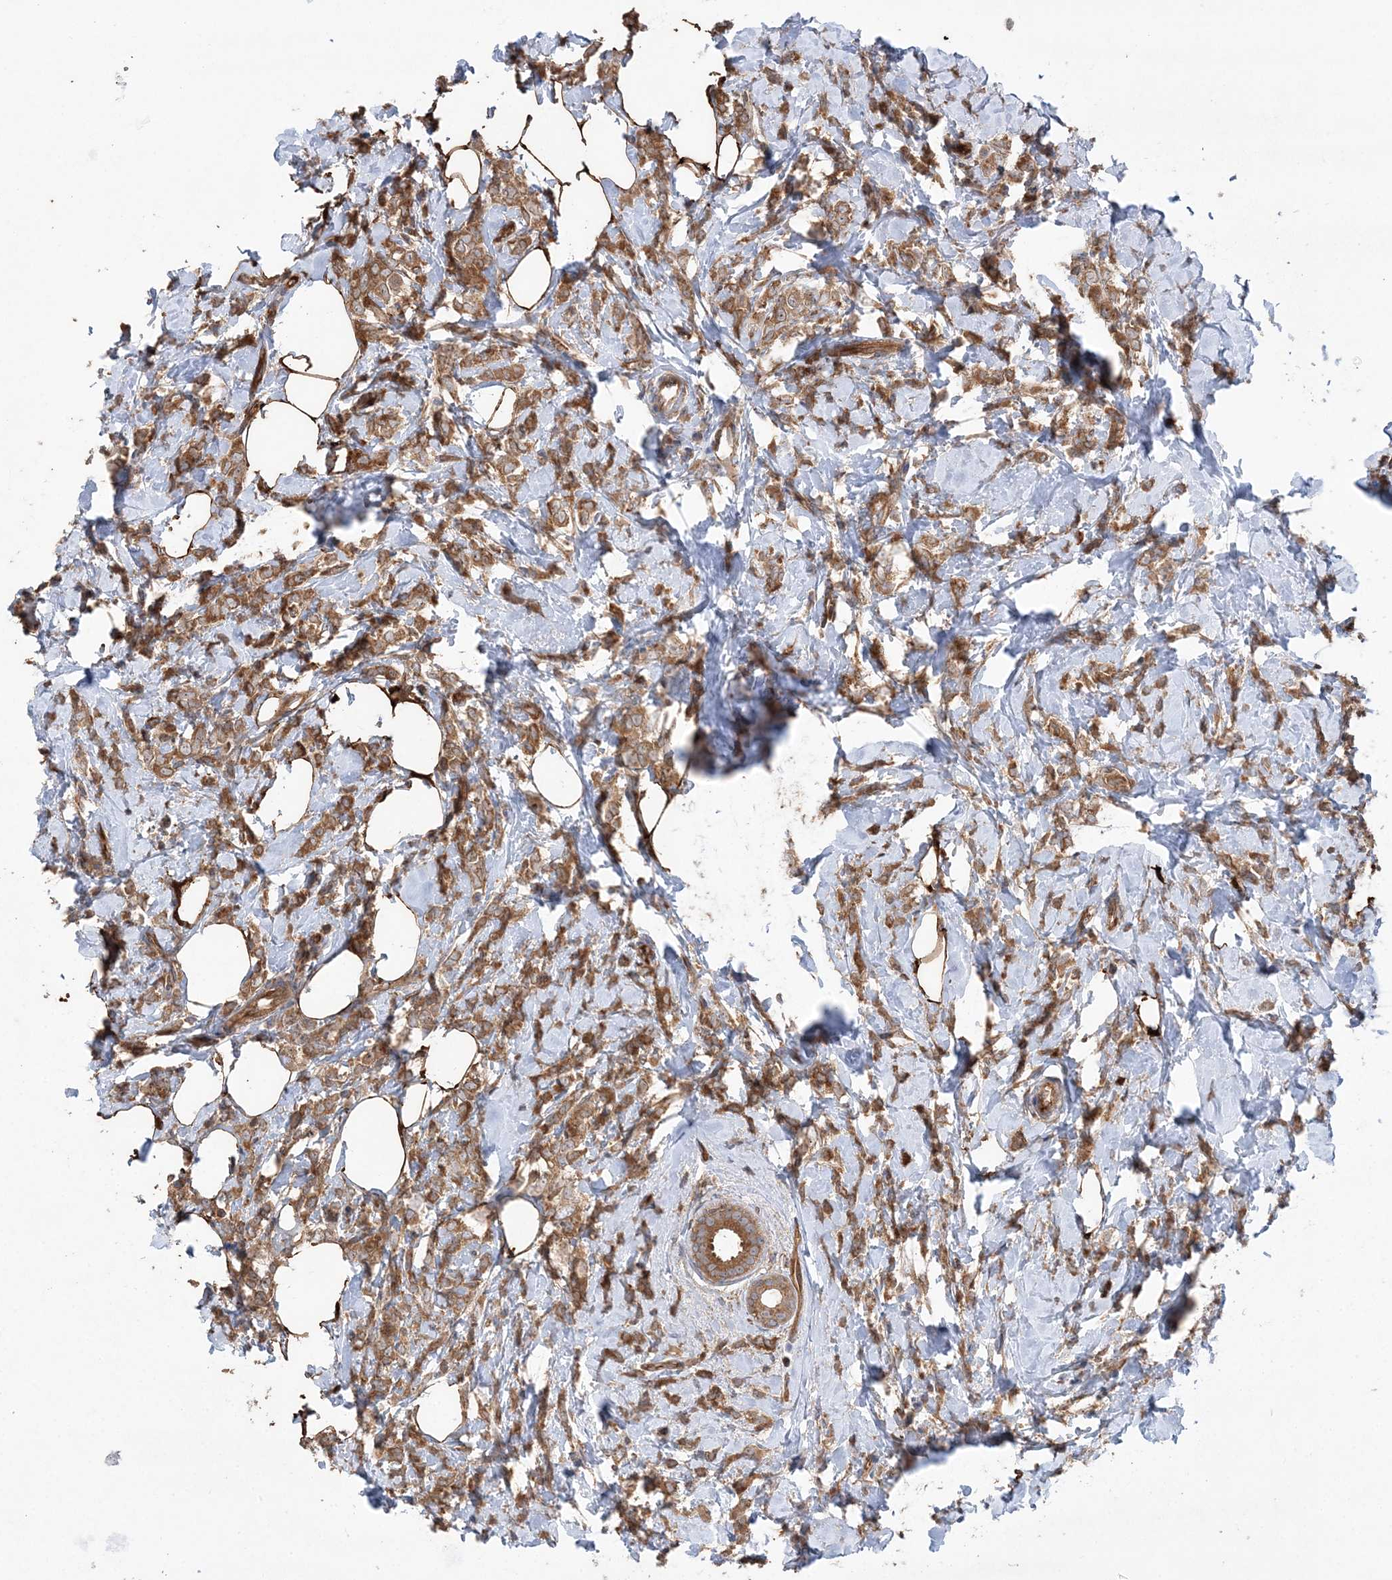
{"staining": {"intensity": "moderate", "quantity": ">75%", "location": "cytoplasmic/membranous"}, "tissue": "breast cancer", "cell_type": "Tumor cells", "image_type": "cancer", "snomed": [{"axis": "morphology", "description": "Lobular carcinoma"}, {"axis": "topography", "description": "Breast"}], "caption": "Breast cancer stained with immunohistochemistry (IHC) exhibits moderate cytoplasmic/membranous positivity in about >75% of tumor cells.", "gene": "ACAP2", "patient": {"sex": "female", "age": 47}}